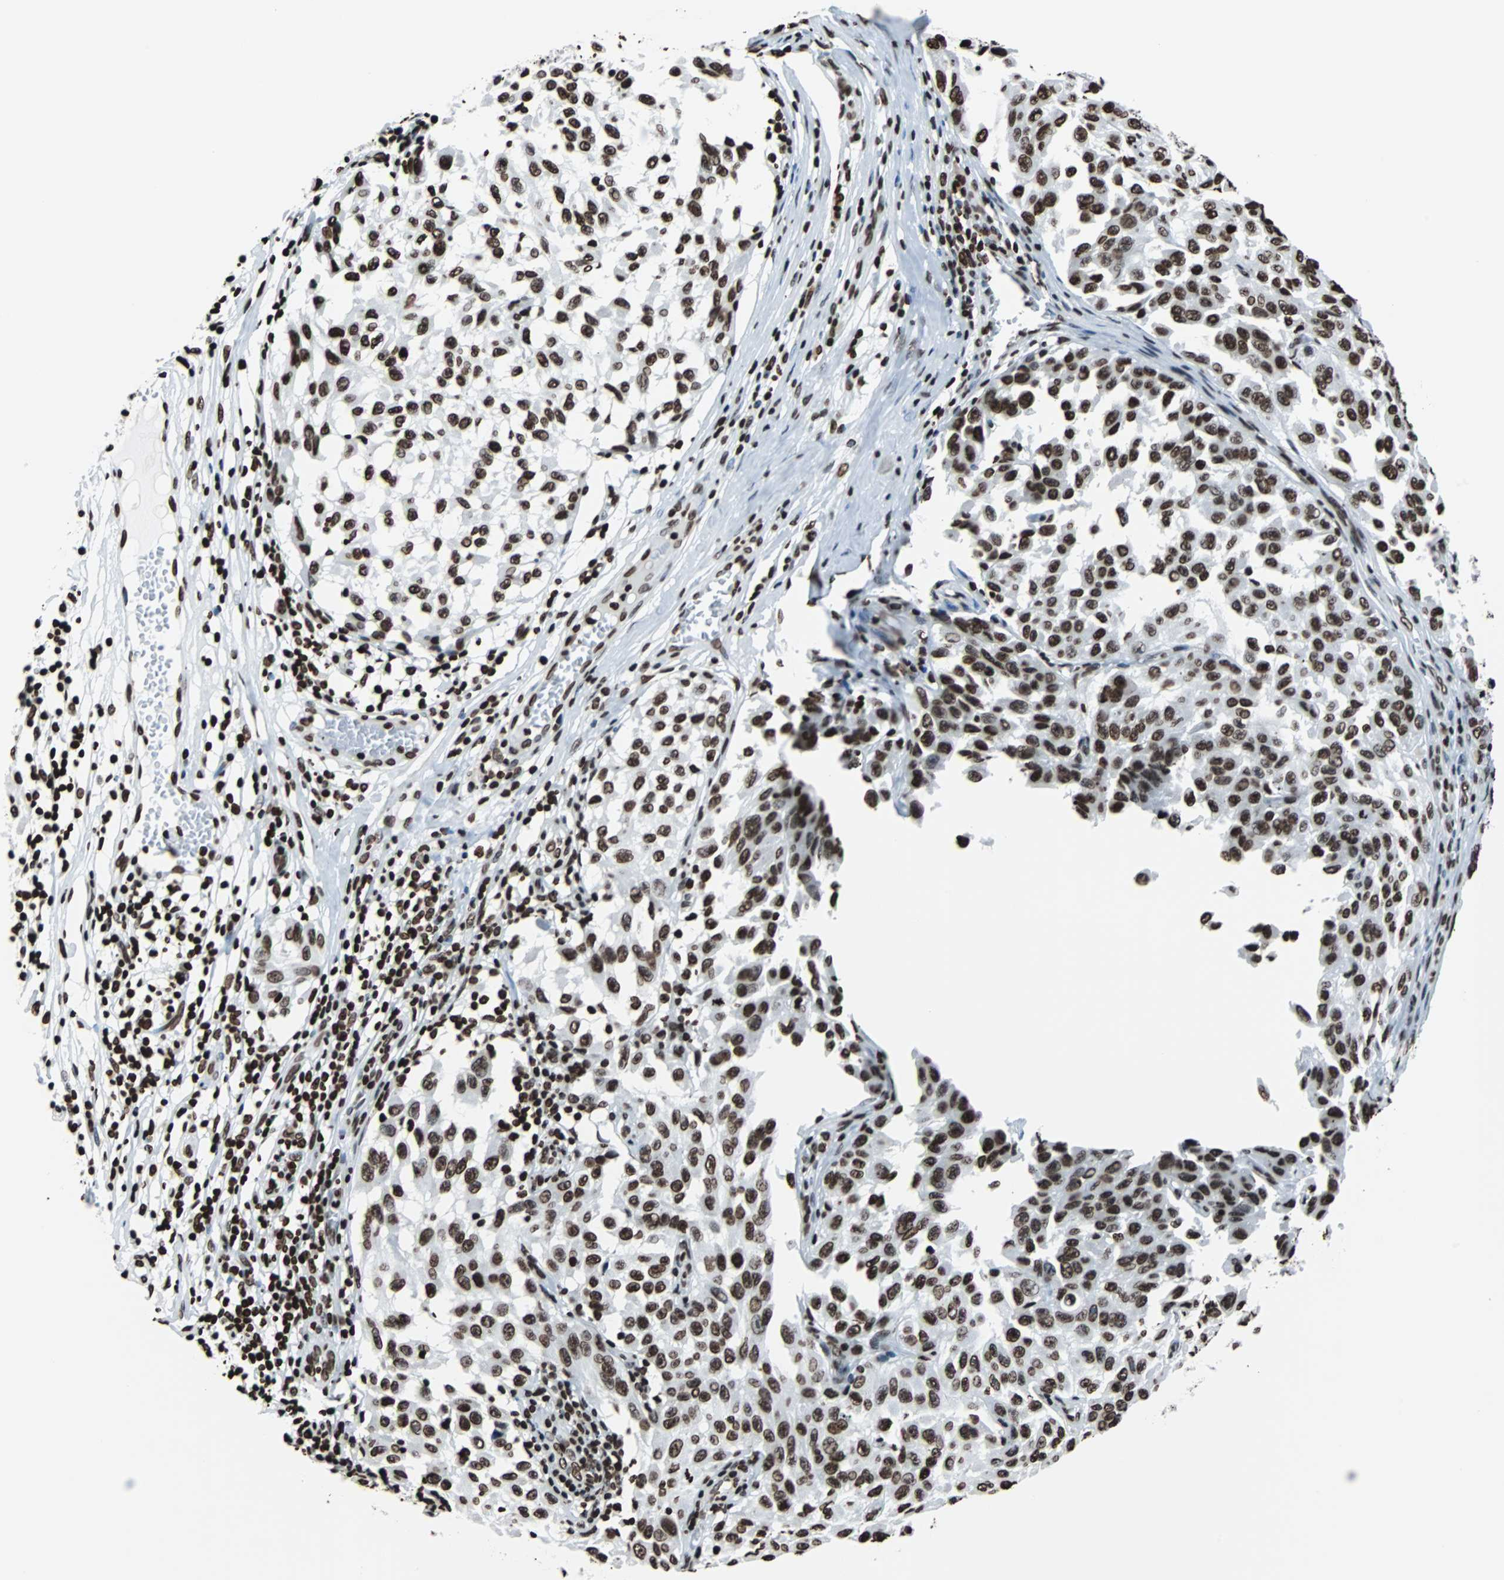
{"staining": {"intensity": "strong", "quantity": ">75%", "location": "nuclear"}, "tissue": "melanoma", "cell_type": "Tumor cells", "image_type": "cancer", "snomed": [{"axis": "morphology", "description": "Malignant melanoma, NOS"}, {"axis": "topography", "description": "Skin"}], "caption": "A high amount of strong nuclear positivity is identified in about >75% of tumor cells in malignant melanoma tissue. The protein of interest is stained brown, and the nuclei are stained in blue (DAB IHC with brightfield microscopy, high magnification).", "gene": "H2BC18", "patient": {"sex": "male", "age": 30}}